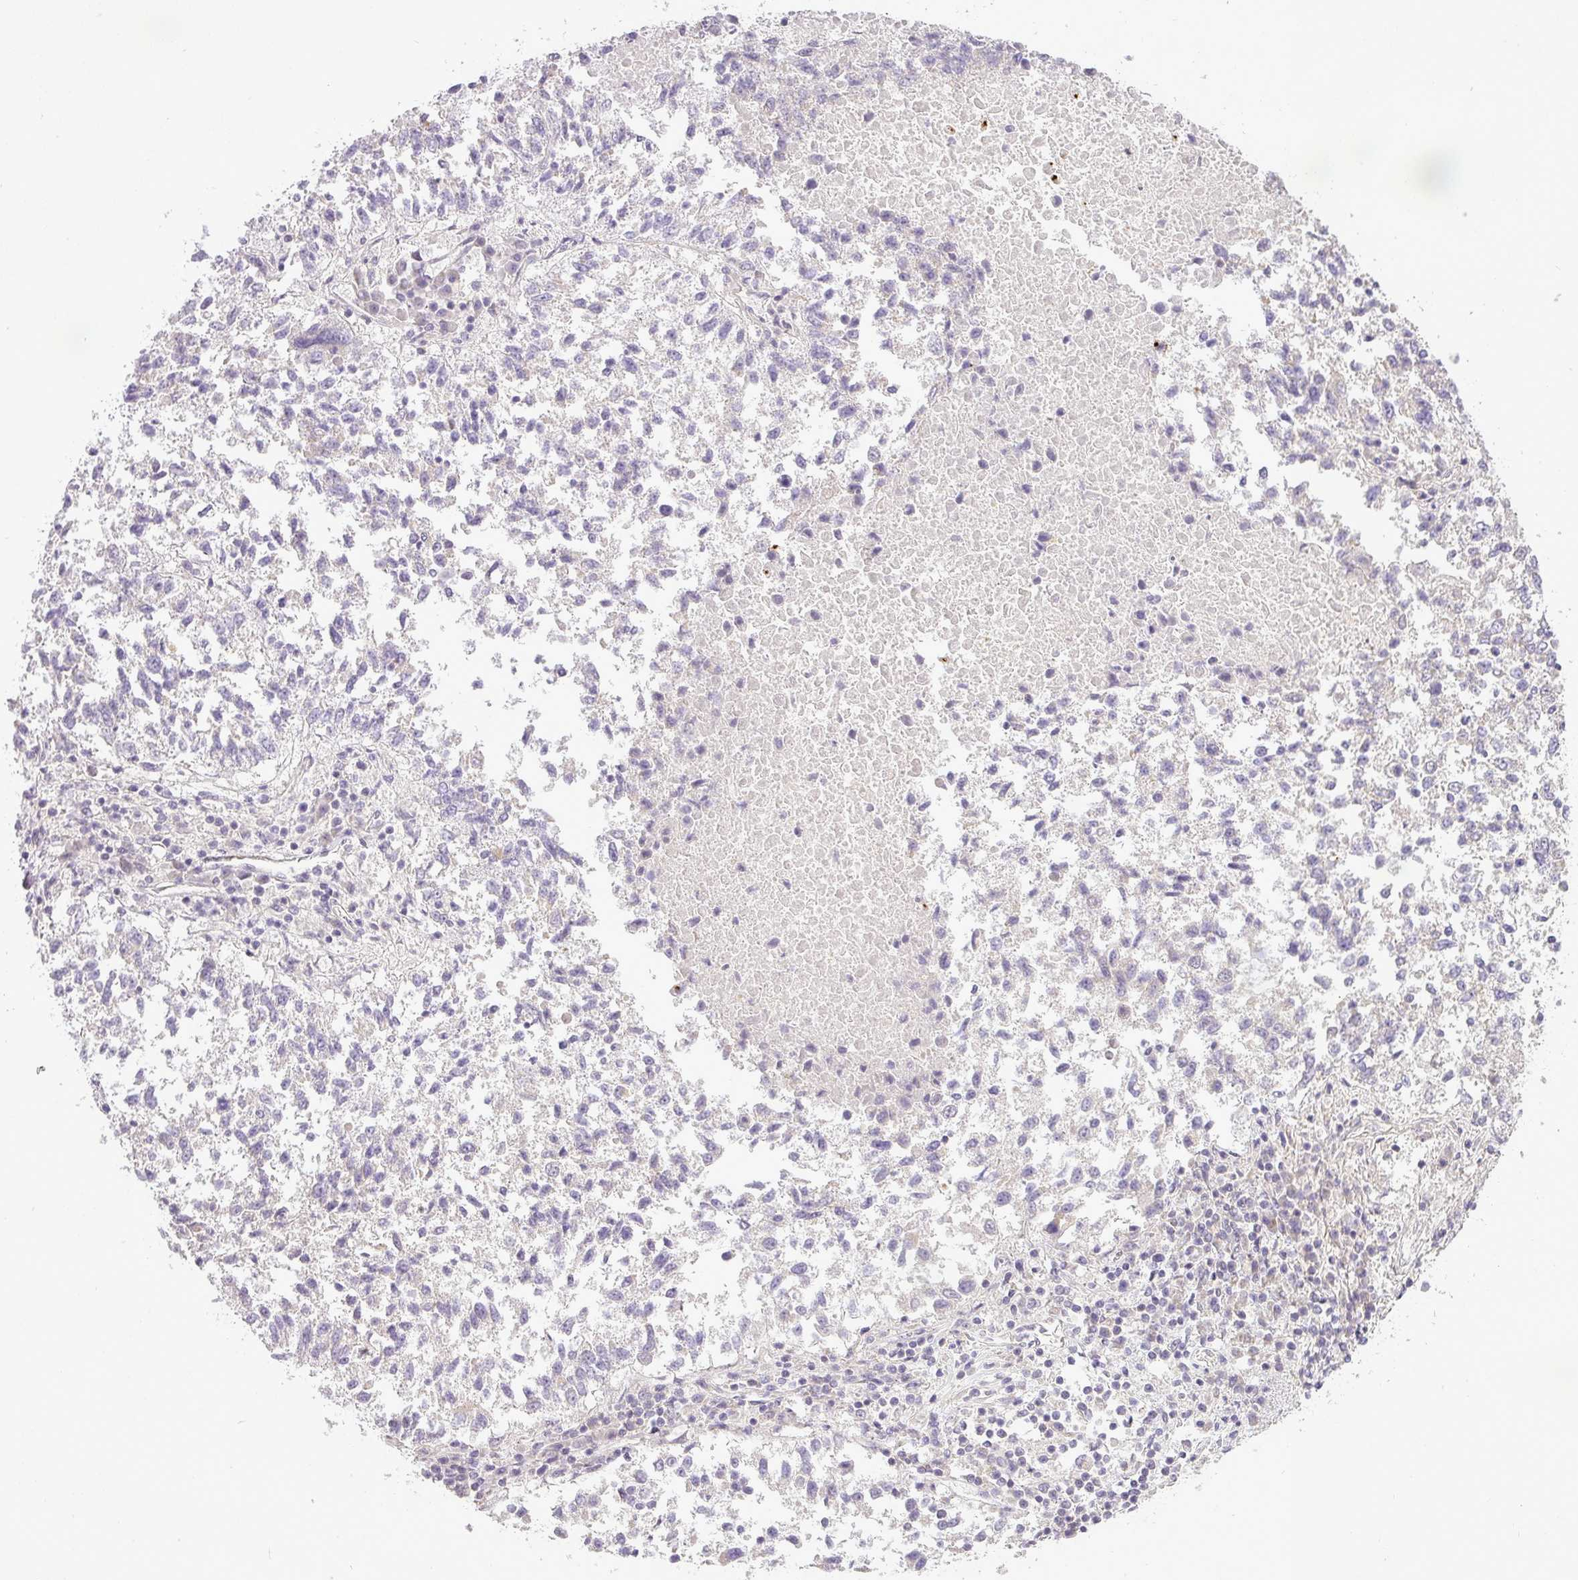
{"staining": {"intensity": "negative", "quantity": "none", "location": "none"}, "tissue": "lung cancer", "cell_type": "Tumor cells", "image_type": "cancer", "snomed": [{"axis": "morphology", "description": "Squamous cell carcinoma, NOS"}, {"axis": "topography", "description": "Lung"}], "caption": "Squamous cell carcinoma (lung) was stained to show a protein in brown. There is no significant staining in tumor cells.", "gene": "ZDHHC1", "patient": {"sex": "male", "age": 73}}